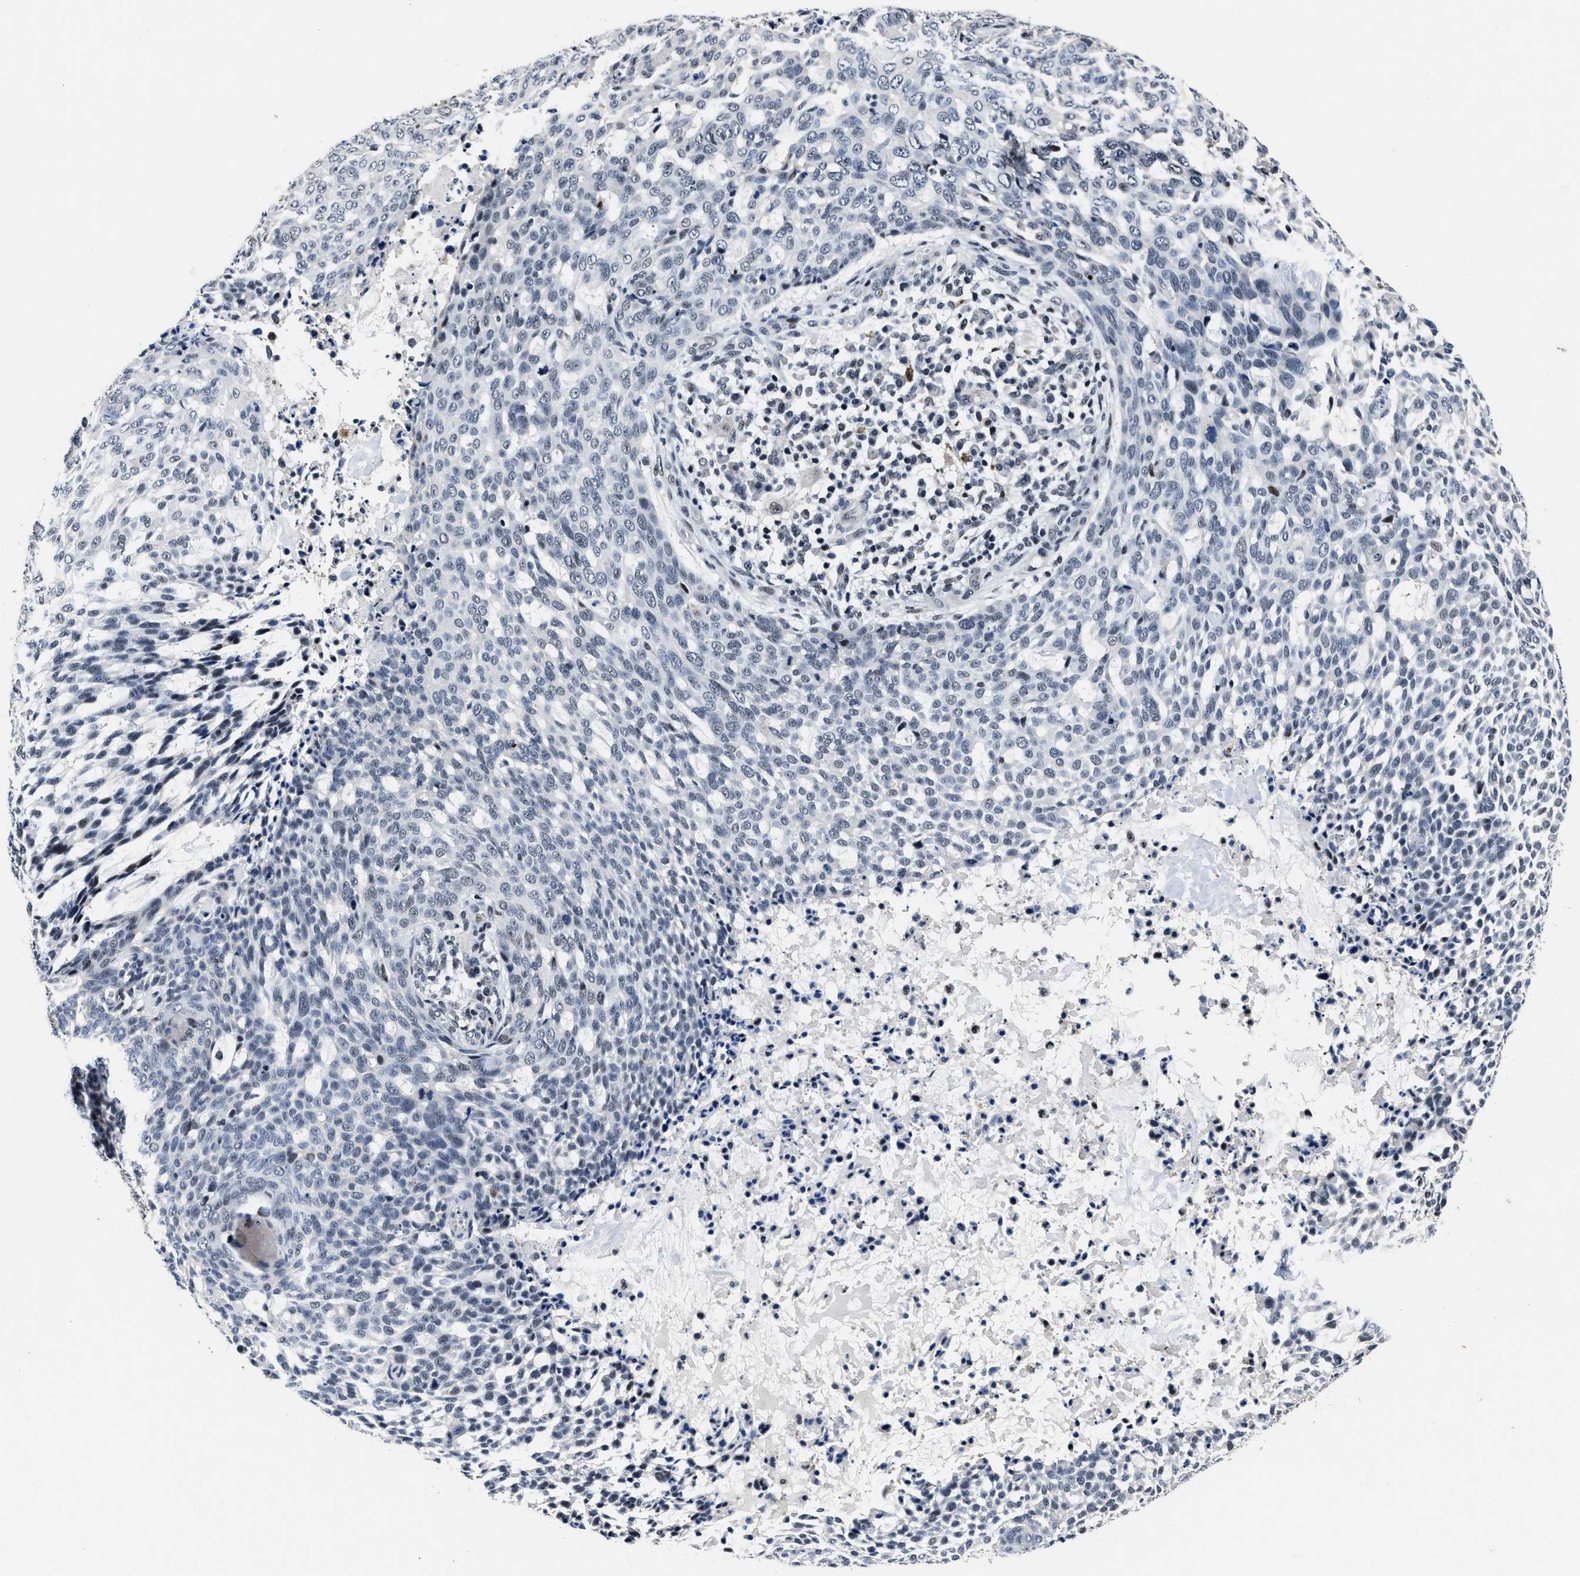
{"staining": {"intensity": "negative", "quantity": "none", "location": "none"}, "tissue": "skin cancer", "cell_type": "Tumor cells", "image_type": "cancer", "snomed": [{"axis": "morphology", "description": "Basal cell carcinoma"}, {"axis": "topography", "description": "Skin"}], "caption": "High magnification brightfield microscopy of skin cancer (basal cell carcinoma) stained with DAB (brown) and counterstained with hematoxylin (blue): tumor cells show no significant expression.", "gene": "ZNF233", "patient": {"sex": "female", "age": 64}}